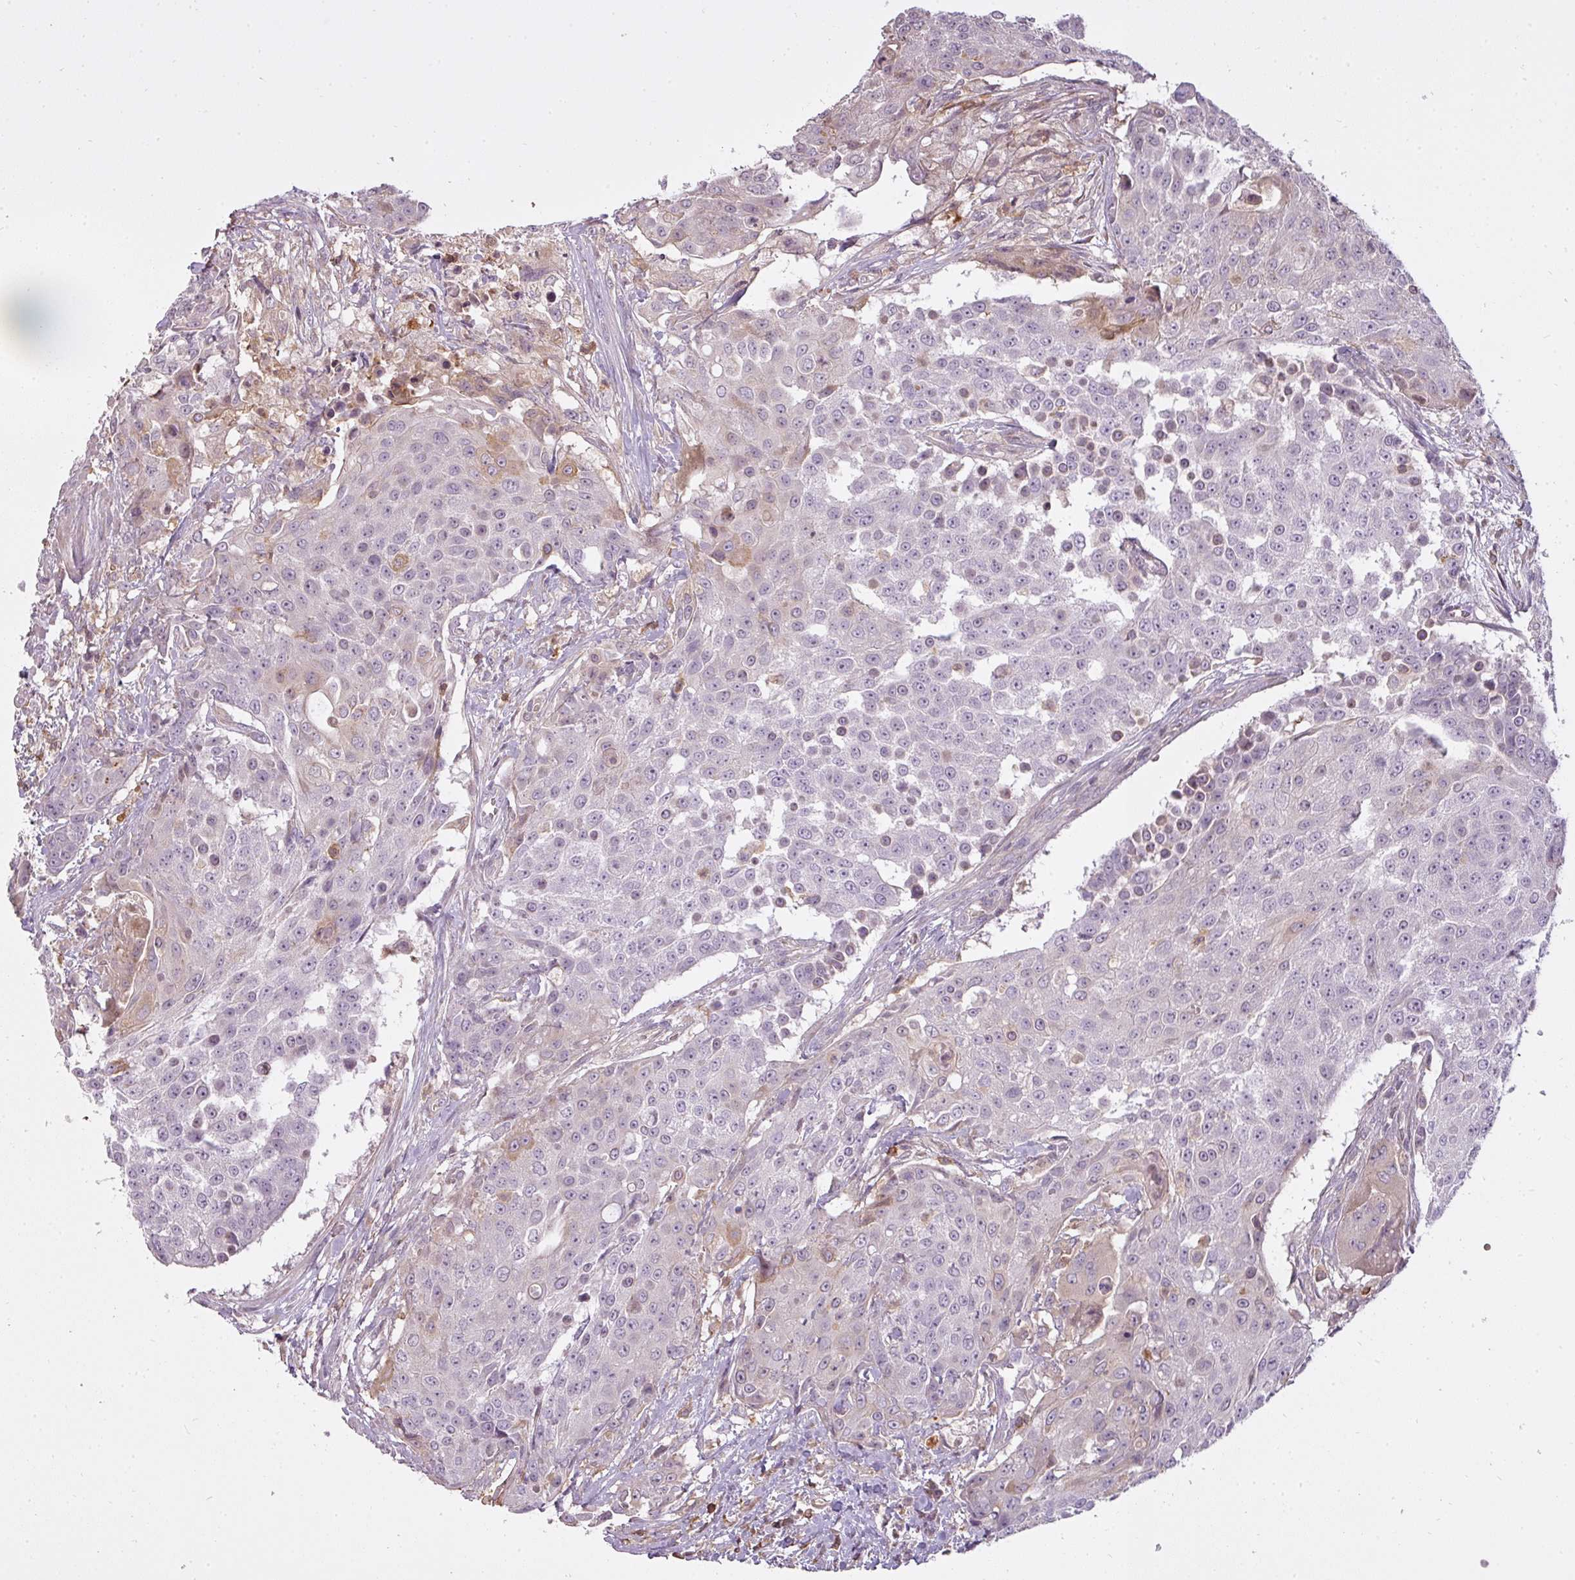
{"staining": {"intensity": "negative", "quantity": "none", "location": "none"}, "tissue": "urothelial cancer", "cell_type": "Tumor cells", "image_type": "cancer", "snomed": [{"axis": "morphology", "description": "Urothelial carcinoma, High grade"}, {"axis": "topography", "description": "Urinary bladder"}], "caption": "IHC image of neoplastic tissue: human urothelial cancer stained with DAB demonstrates no significant protein staining in tumor cells. Nuclei are stained in blue.", "gene": "STK4", "patient": {"sex": "female", "age": 63}}